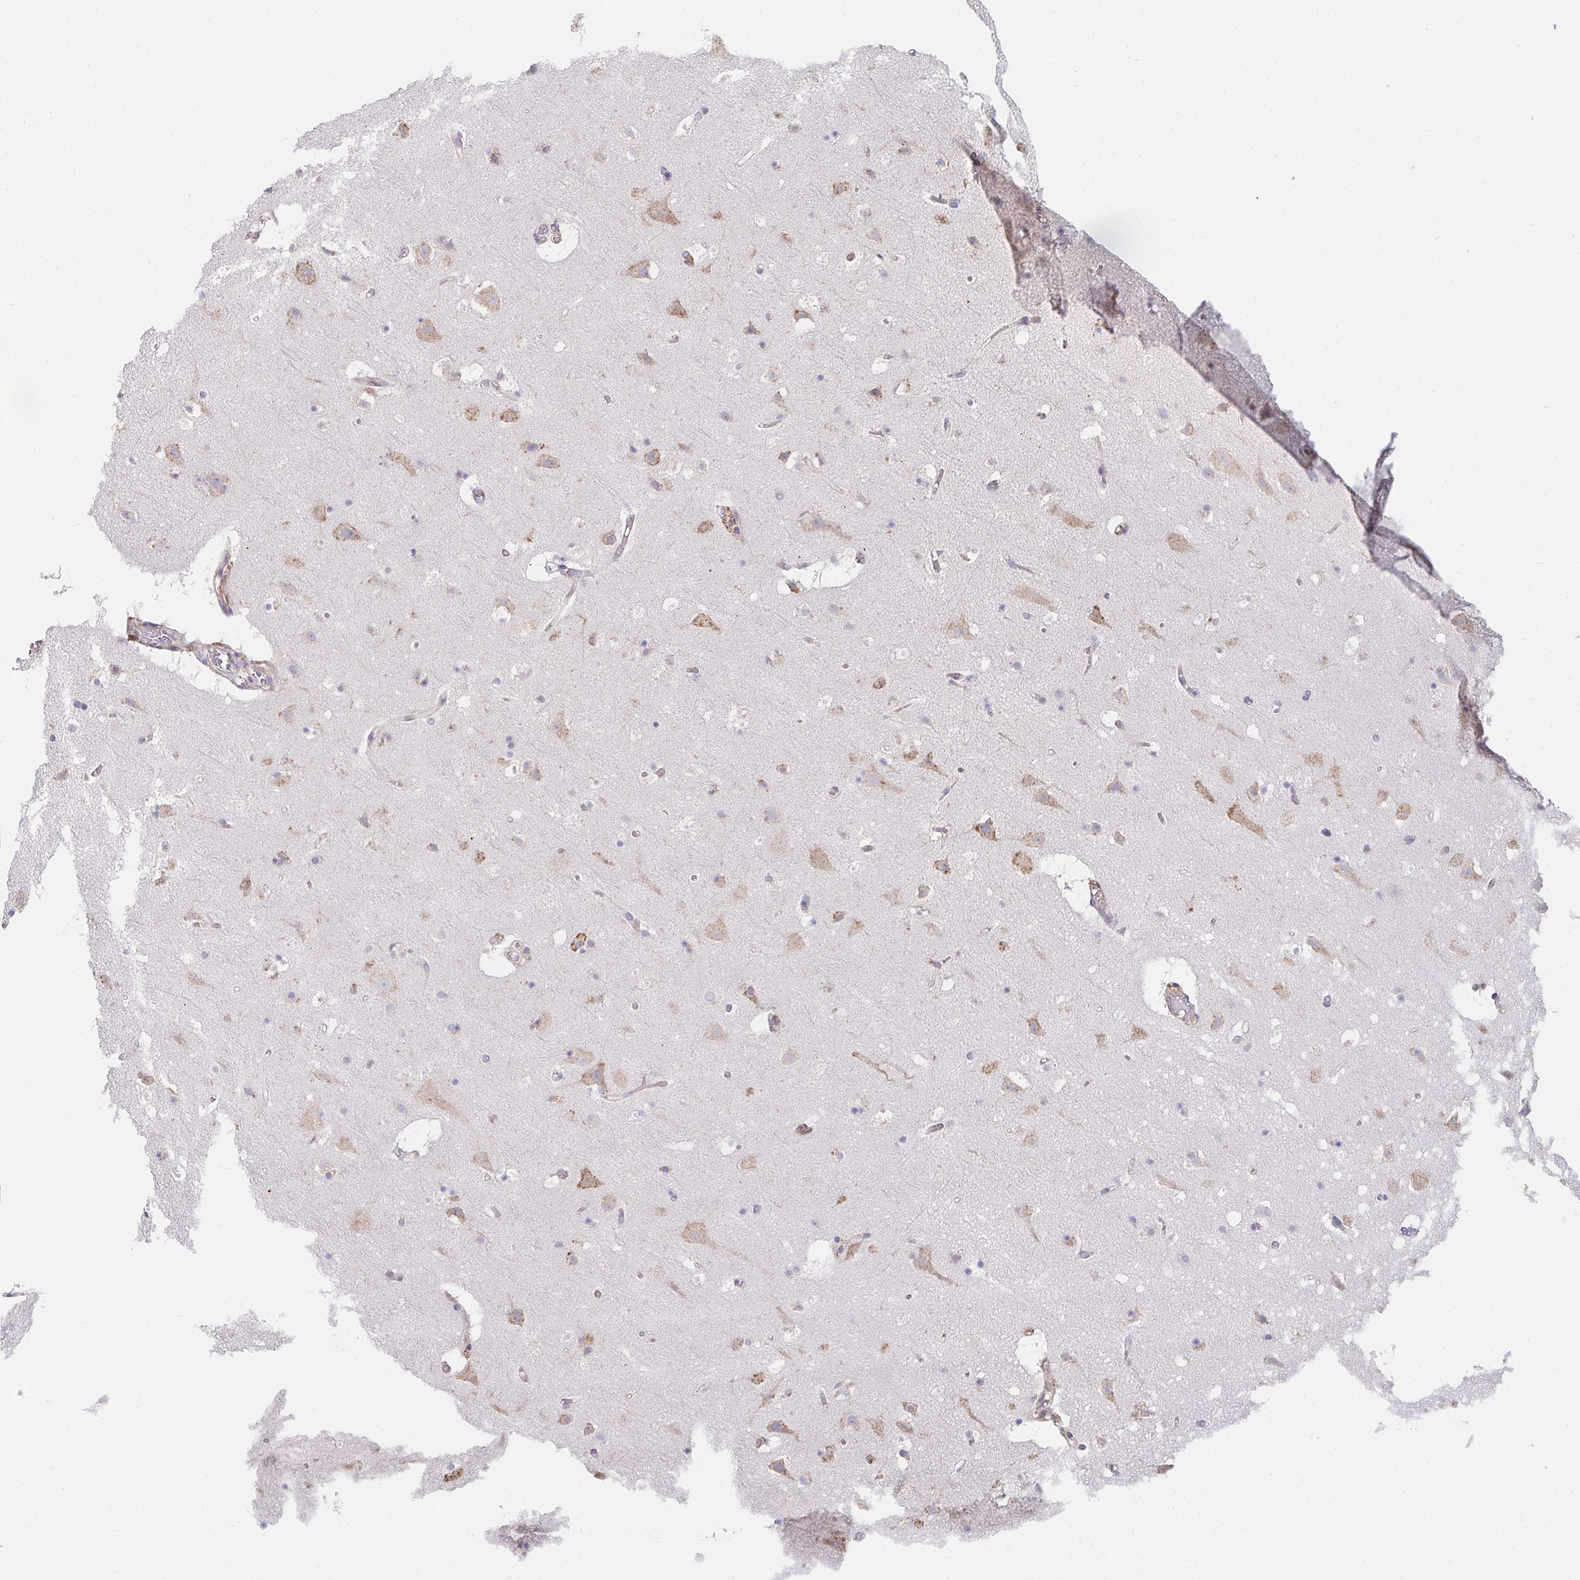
{"staining": {"intensity": "weak", "quantity": "<25%", "location": "cytoplasmic/membranous"}, "tissue": "cerebral cortex", "cell_type": "Endothelial cells", "image_type": "normal", "snomed": [{"axis": "morphology", "description": "Normal tissue, NOS"}, {"axis": "topography", "description": "Cerebral cortex"}], "caption": "Immunohistochemical staining of normal human cerebral cortex reveals no significant positivity in endothelial cells. Brightfield microscopy of immunohistochemistry stained with DAB (3,3'-diaminobenzidine) (brown) and hematoxylin (blue), captured at high magnification.", "gene": "ADAM8", "patient": {"sex": "female", "age": 42}}